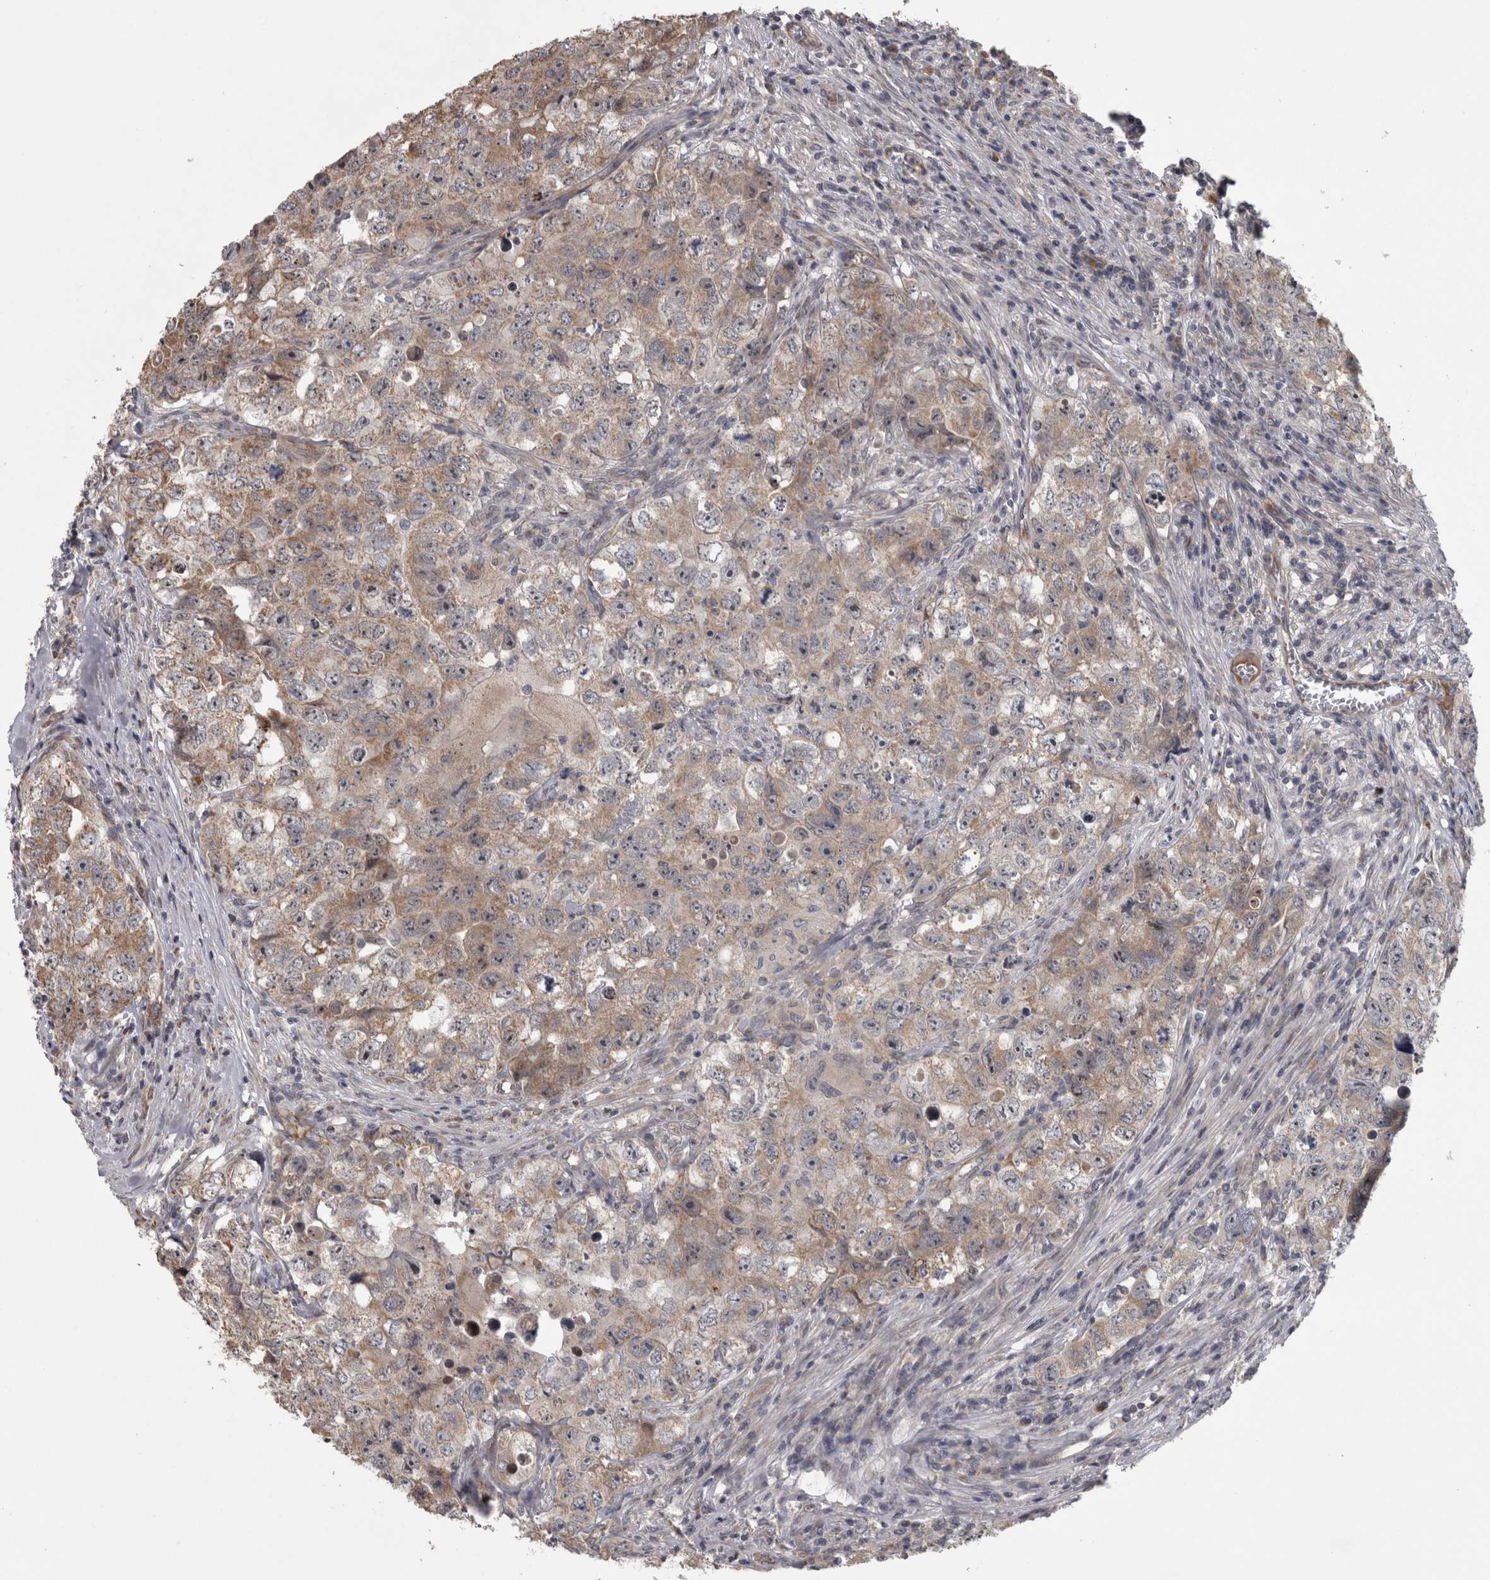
{"staining": {"intensity": "moderate", "quantity": ">75%", "location": "cytoplasmic/membranous"}, "tissue": "testis cancer", "cell_type": "Tumor cells", "image_type": "cancer", "snomed": [{"axis": "morphology", "description": "Seminoma, NOS"}, {"axis": "morphology", "description": "Carcinoma, Embryonal, NOS"}, {"axis": "topography", "description": "Testis"}], "caption": "Human testis cancer (seminoma) stained with a brown dye exhibits moderate cytoplasmic/membranous positive staining in approximately >75% of tumor cells.", "gene": "DBT", "patient": {"sex": "male", "age": 43}}